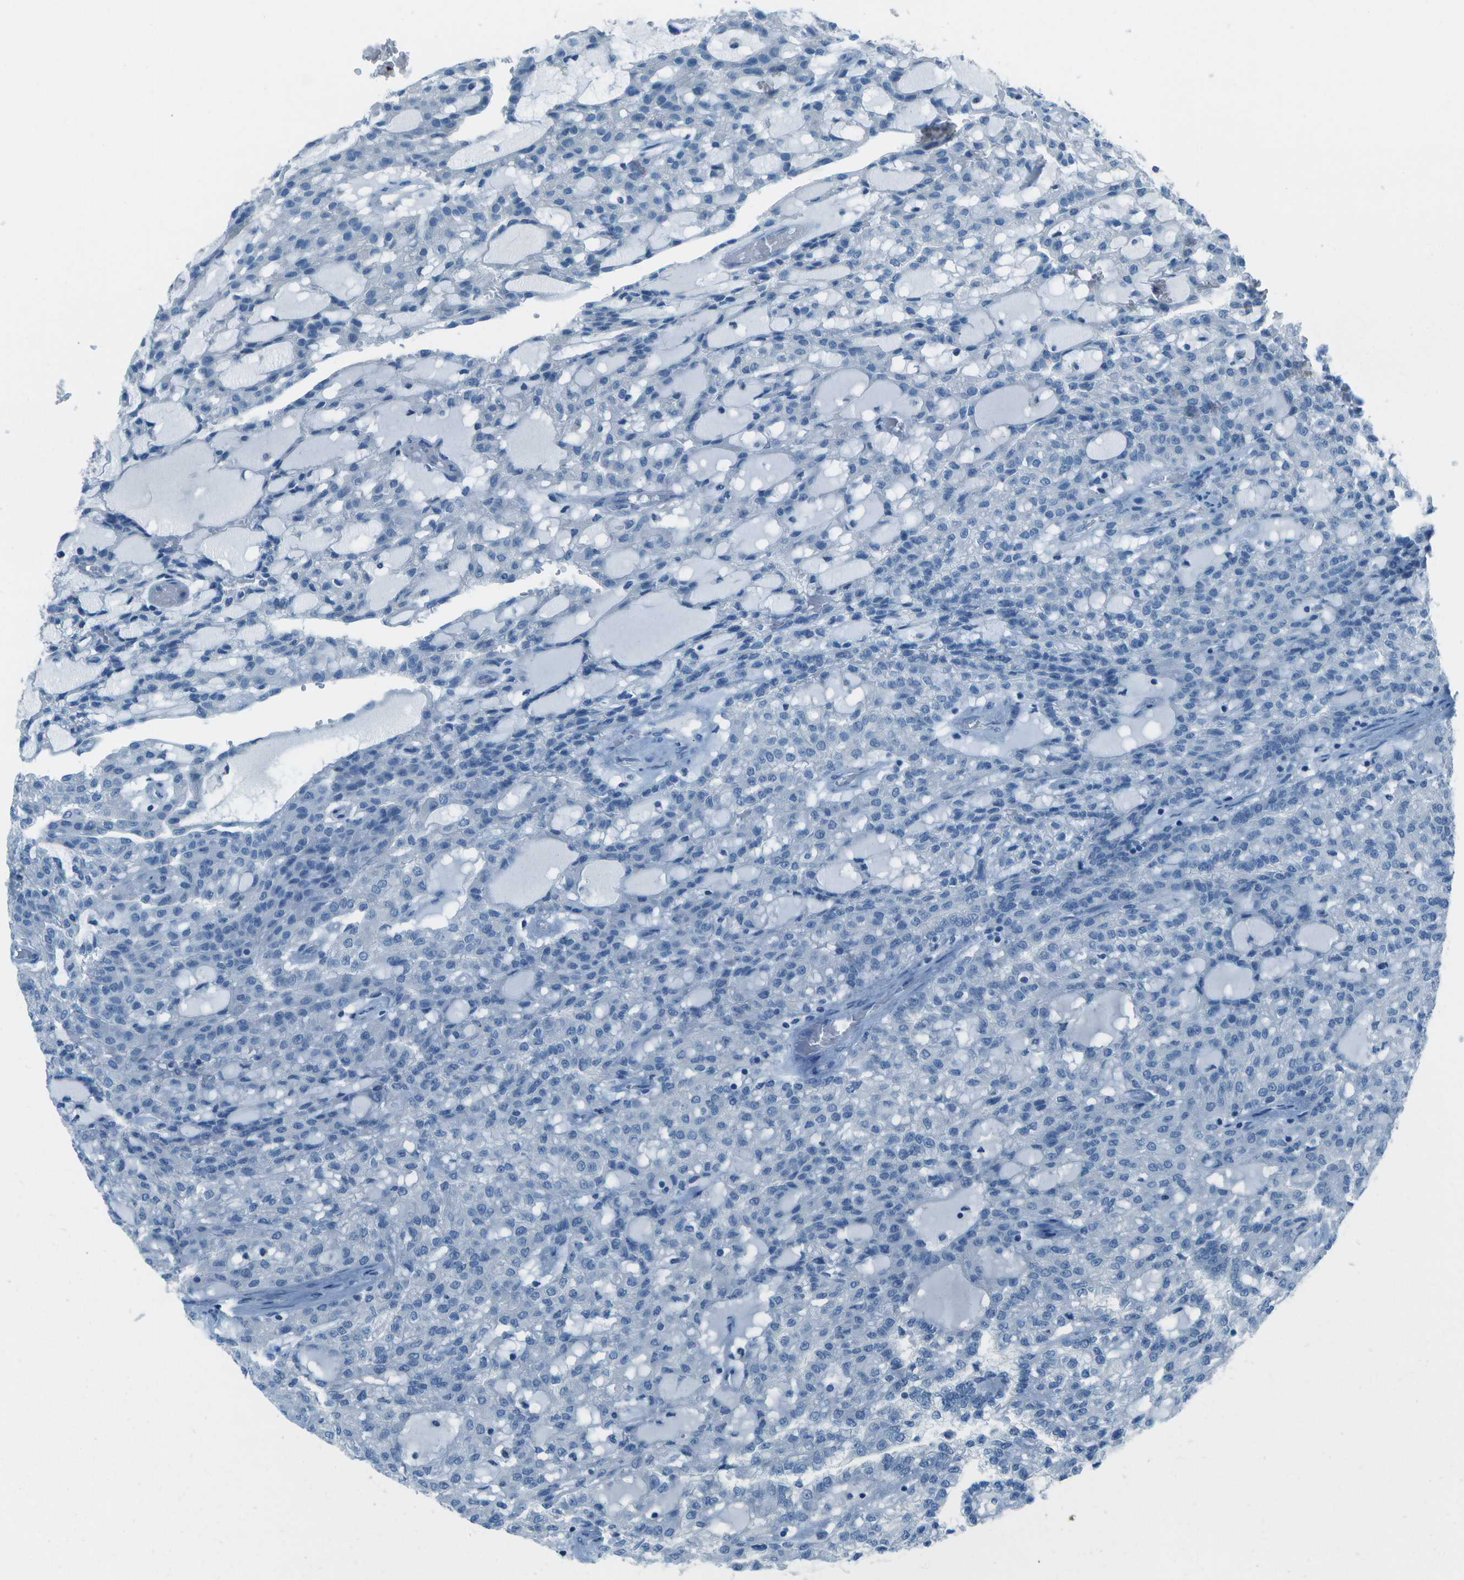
{"staining": {"intensity": "negative", "quantity": "none", "location": "none"}, "tissue": "renal cancer", "cell_type": "Tumor cells", "image_type": "cancer", "snomed": [{"axis": "morphology", "description": "Adenocarcinoma, NOS"}, {"axis": "topography", "description": "Kidney"}], "caption": "DAB immunohistochemical staining of human renal cancer (adenocarcinoma) reveals no significant positivity in tumor cells.", "gene": "FGF1", "patient": {"sex": "male", "age": 63}}